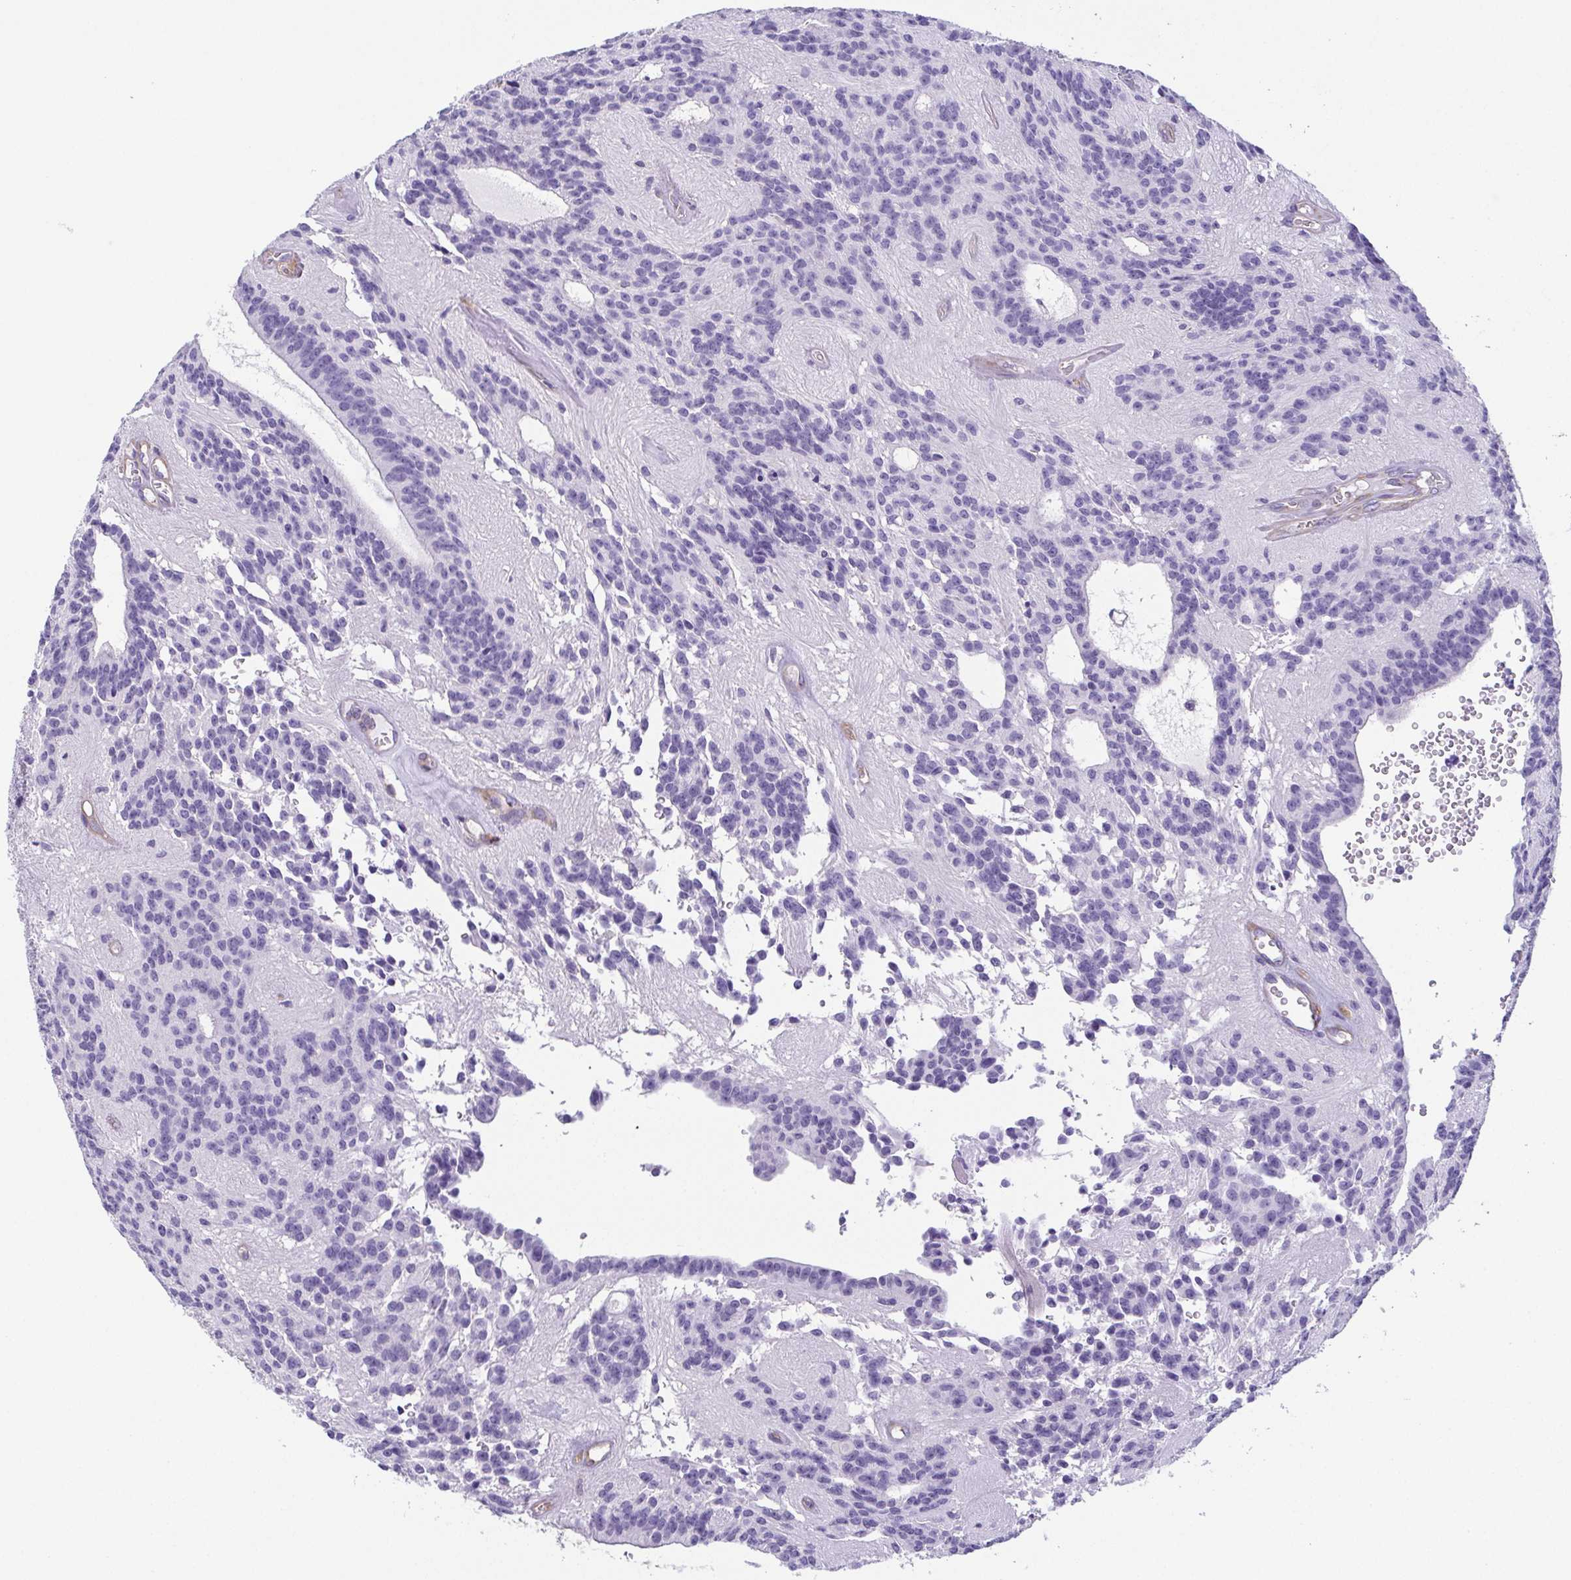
{"staining": {"intensity": "negative", "quantity": "none", "location": "none"}, "tissue": "glioma", "cell_type": "Tumor cells", "image_type": "cancer", "snomed": [{"axis": "morphology", "description": "Glioma, malignant, Low grade"}, {"axis": "topography", "description": "Brain"}], "caption": "A histopathology image of malignant glioma (low-grade) stained for a protein demonstrates no brown staining in tumor cells.", "gene": "MYL6", "patient": {"sex": "male", "age": 31}}